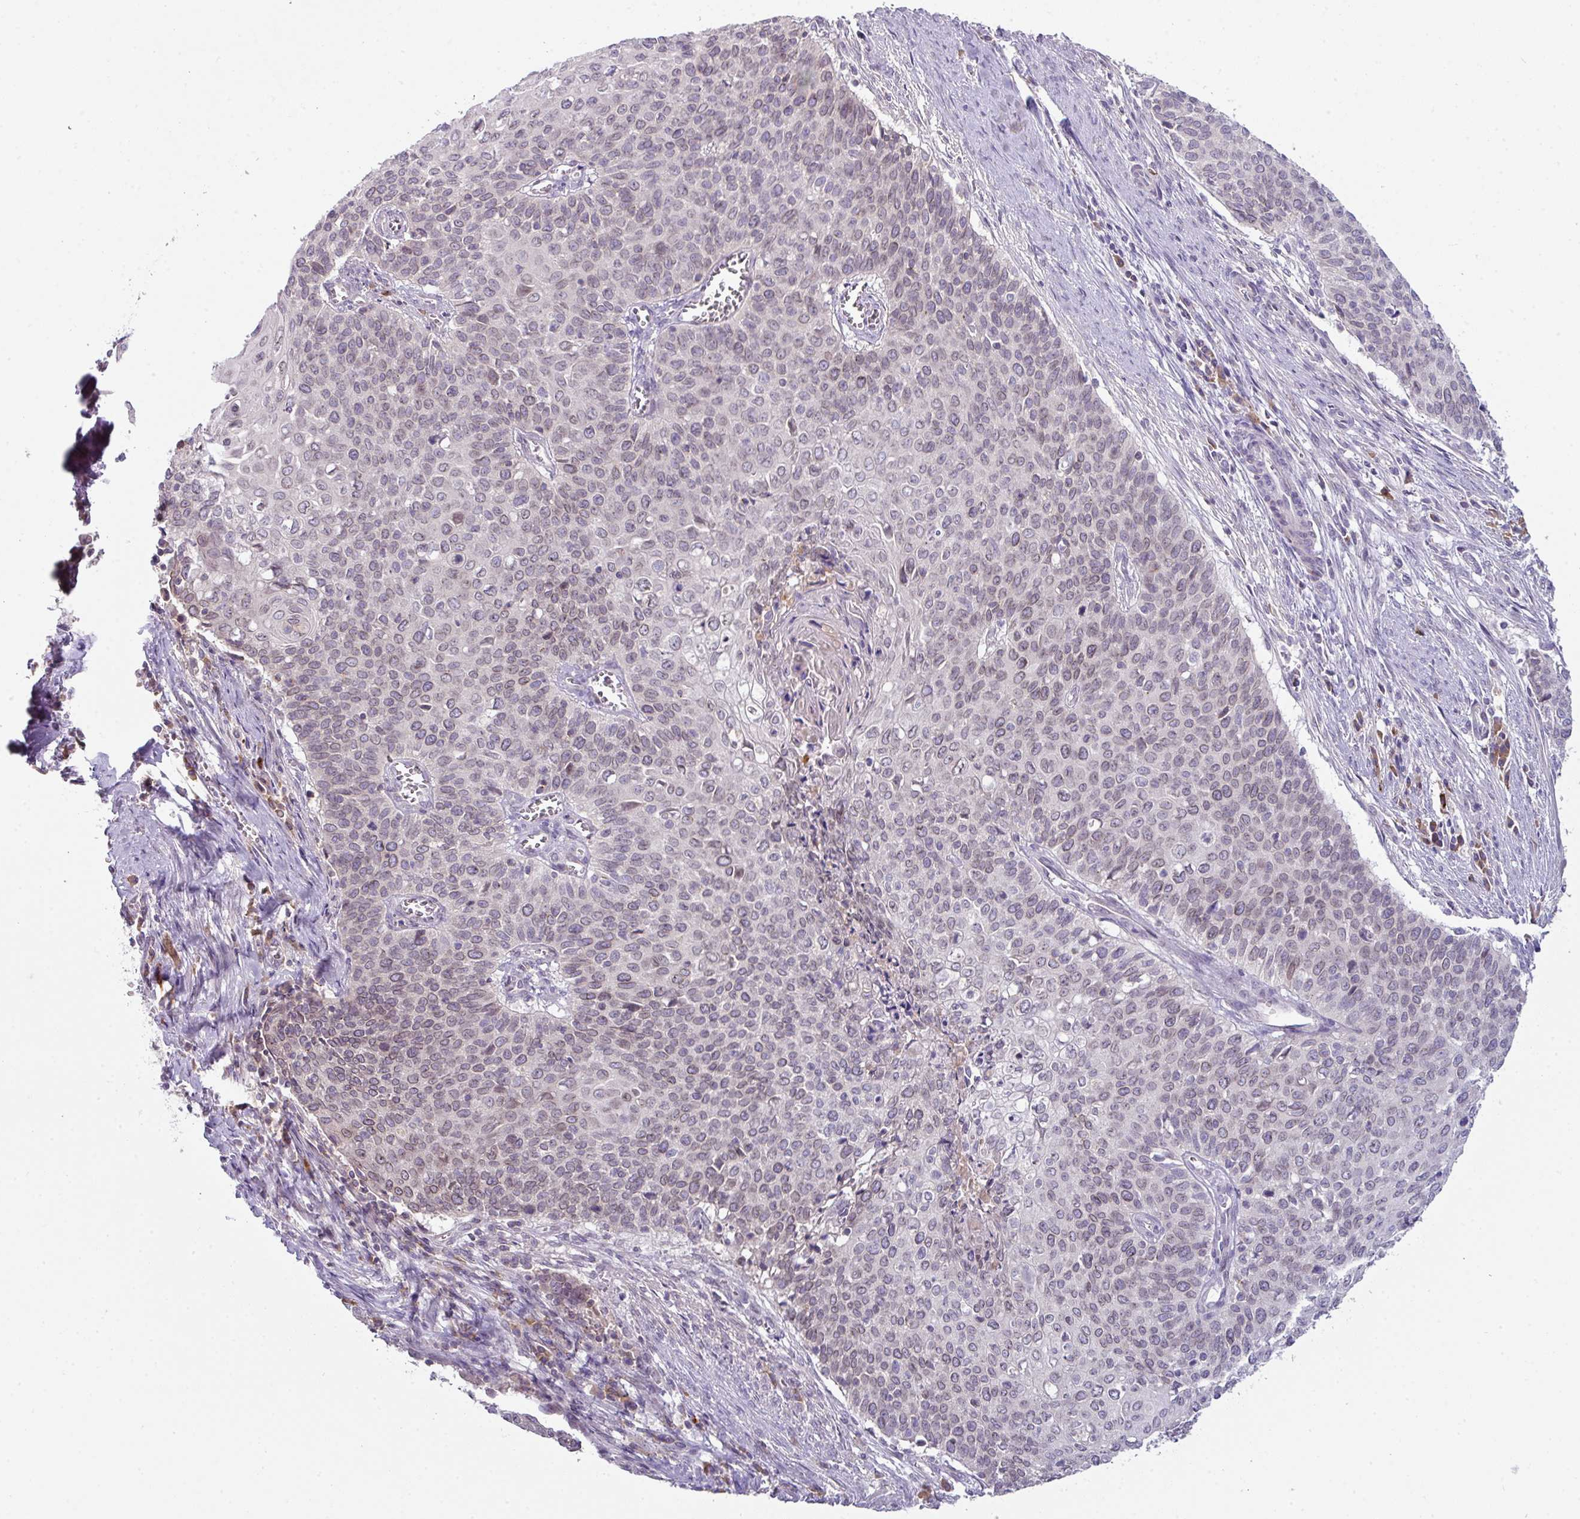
{"staining": {"intensity": "weak", "quantity": "<25%", "location": "cytoplasmic/membranous,nuclear"}, "tissue": "cervical cancer", "cell_type": "Tumor cells", "image_type": "cancer", "snomed": [{"axis": "morphology", "description": "Squamous cell carcinoma, NOS"}, {"axis": "topography", "description": "Cervix"}], "caption": "Immunohistochemistry (IHC) image of human cervical squamous cell carcinoma stained for a protein (brown), which displays no expression in tumor cells.", "gene": "SLAMF6", "patient": {"sex": "female", "age": 39}}